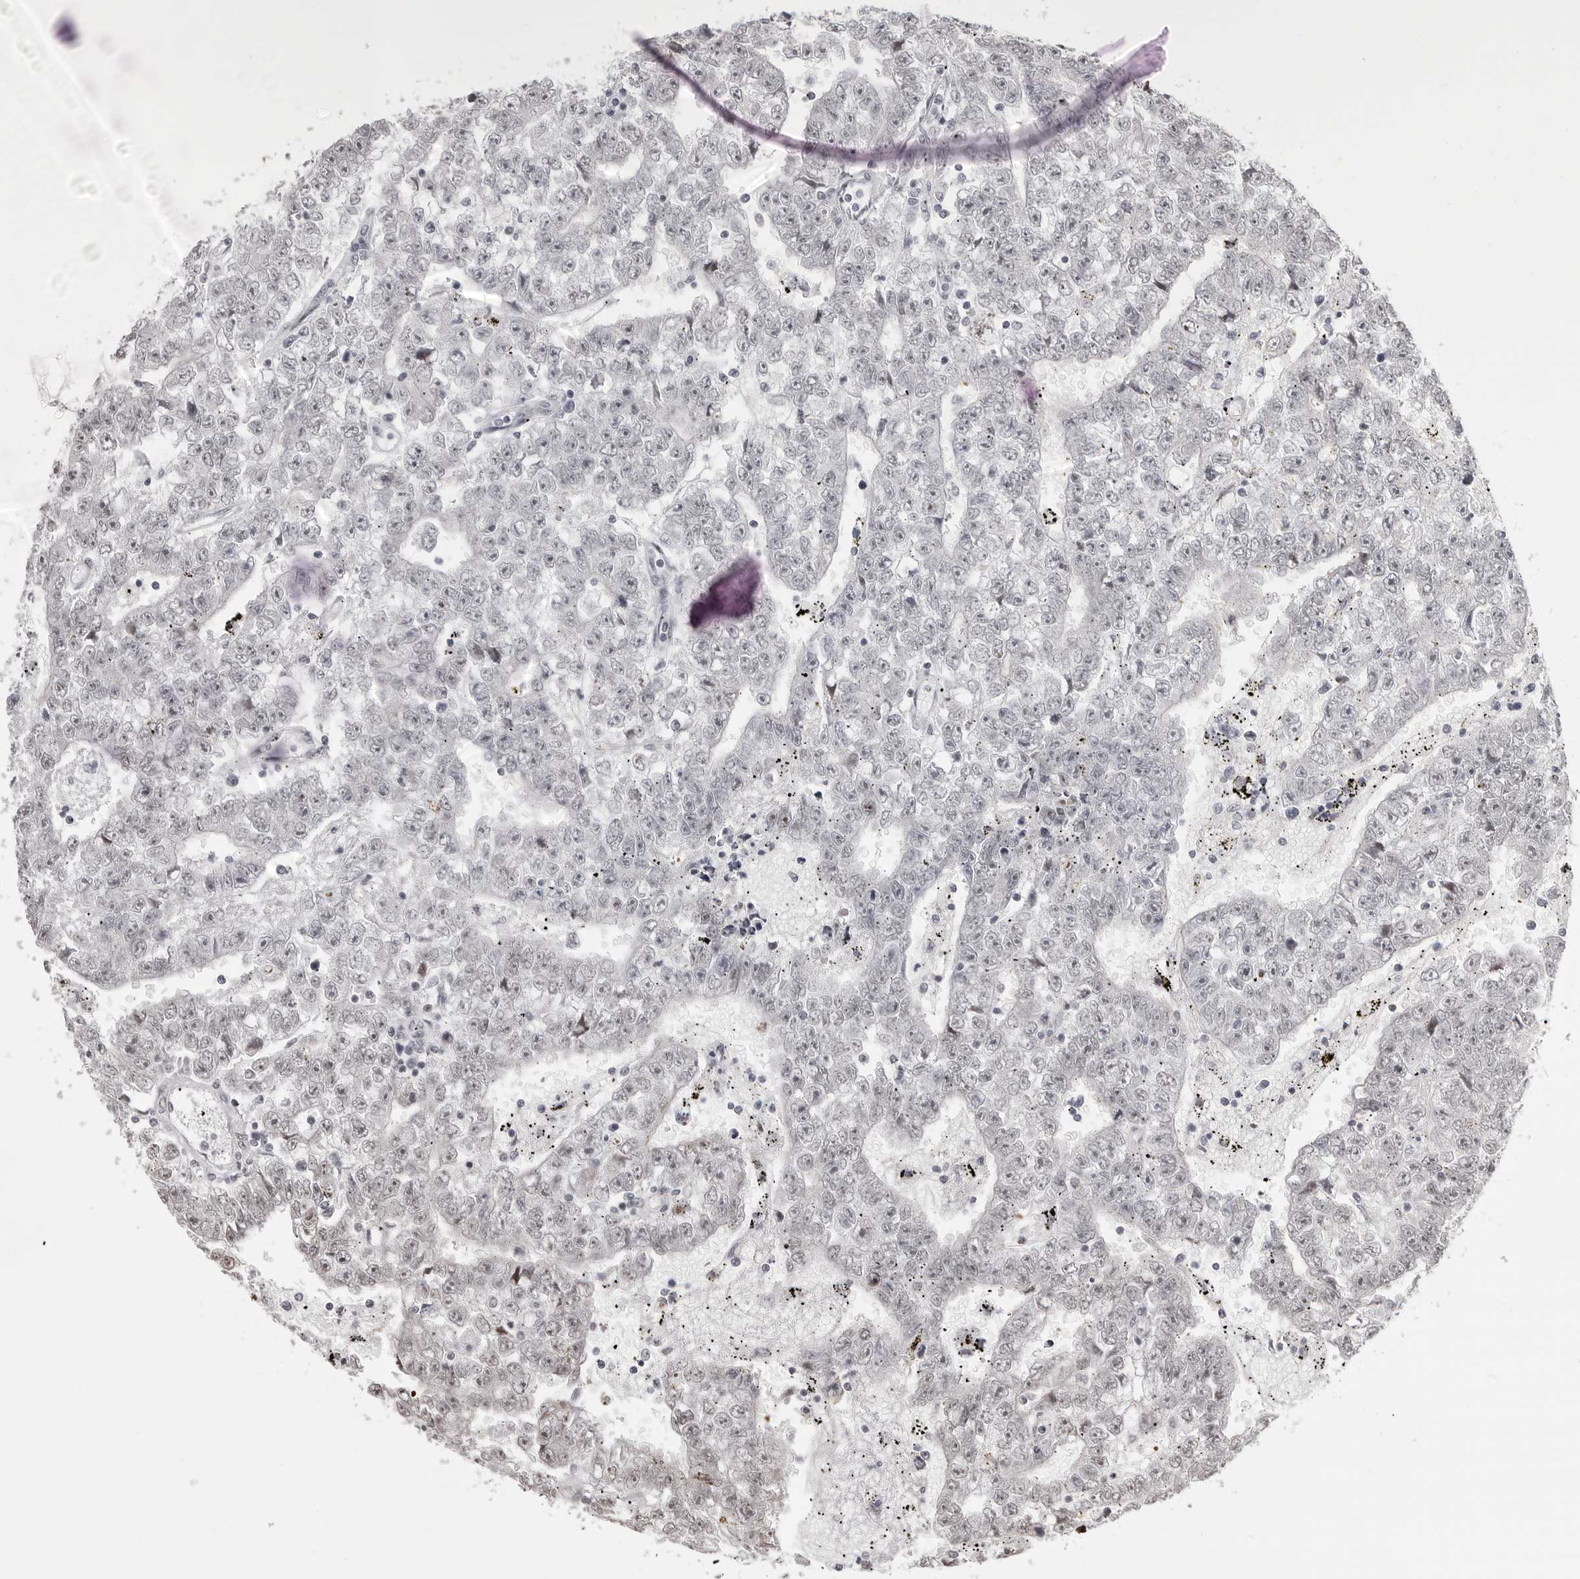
{"staining": {"intensity": "negative", "quantity": "none", "location": "none"}, "tissue": "testis cancer", "cell_type": "Tumor cells", "image_type": "cancer", "snomed": [{"axis": "morphology", "description": "Carcinoma, Embryonal, NOS"}, {"axis": "topography", "description": "Testis"}], "caption": "Protein analysis of testis cancer reveals no significant positivity in tumor cells.", "gene": "PHF3", "patient": {"sex": "male", "age": 25}}